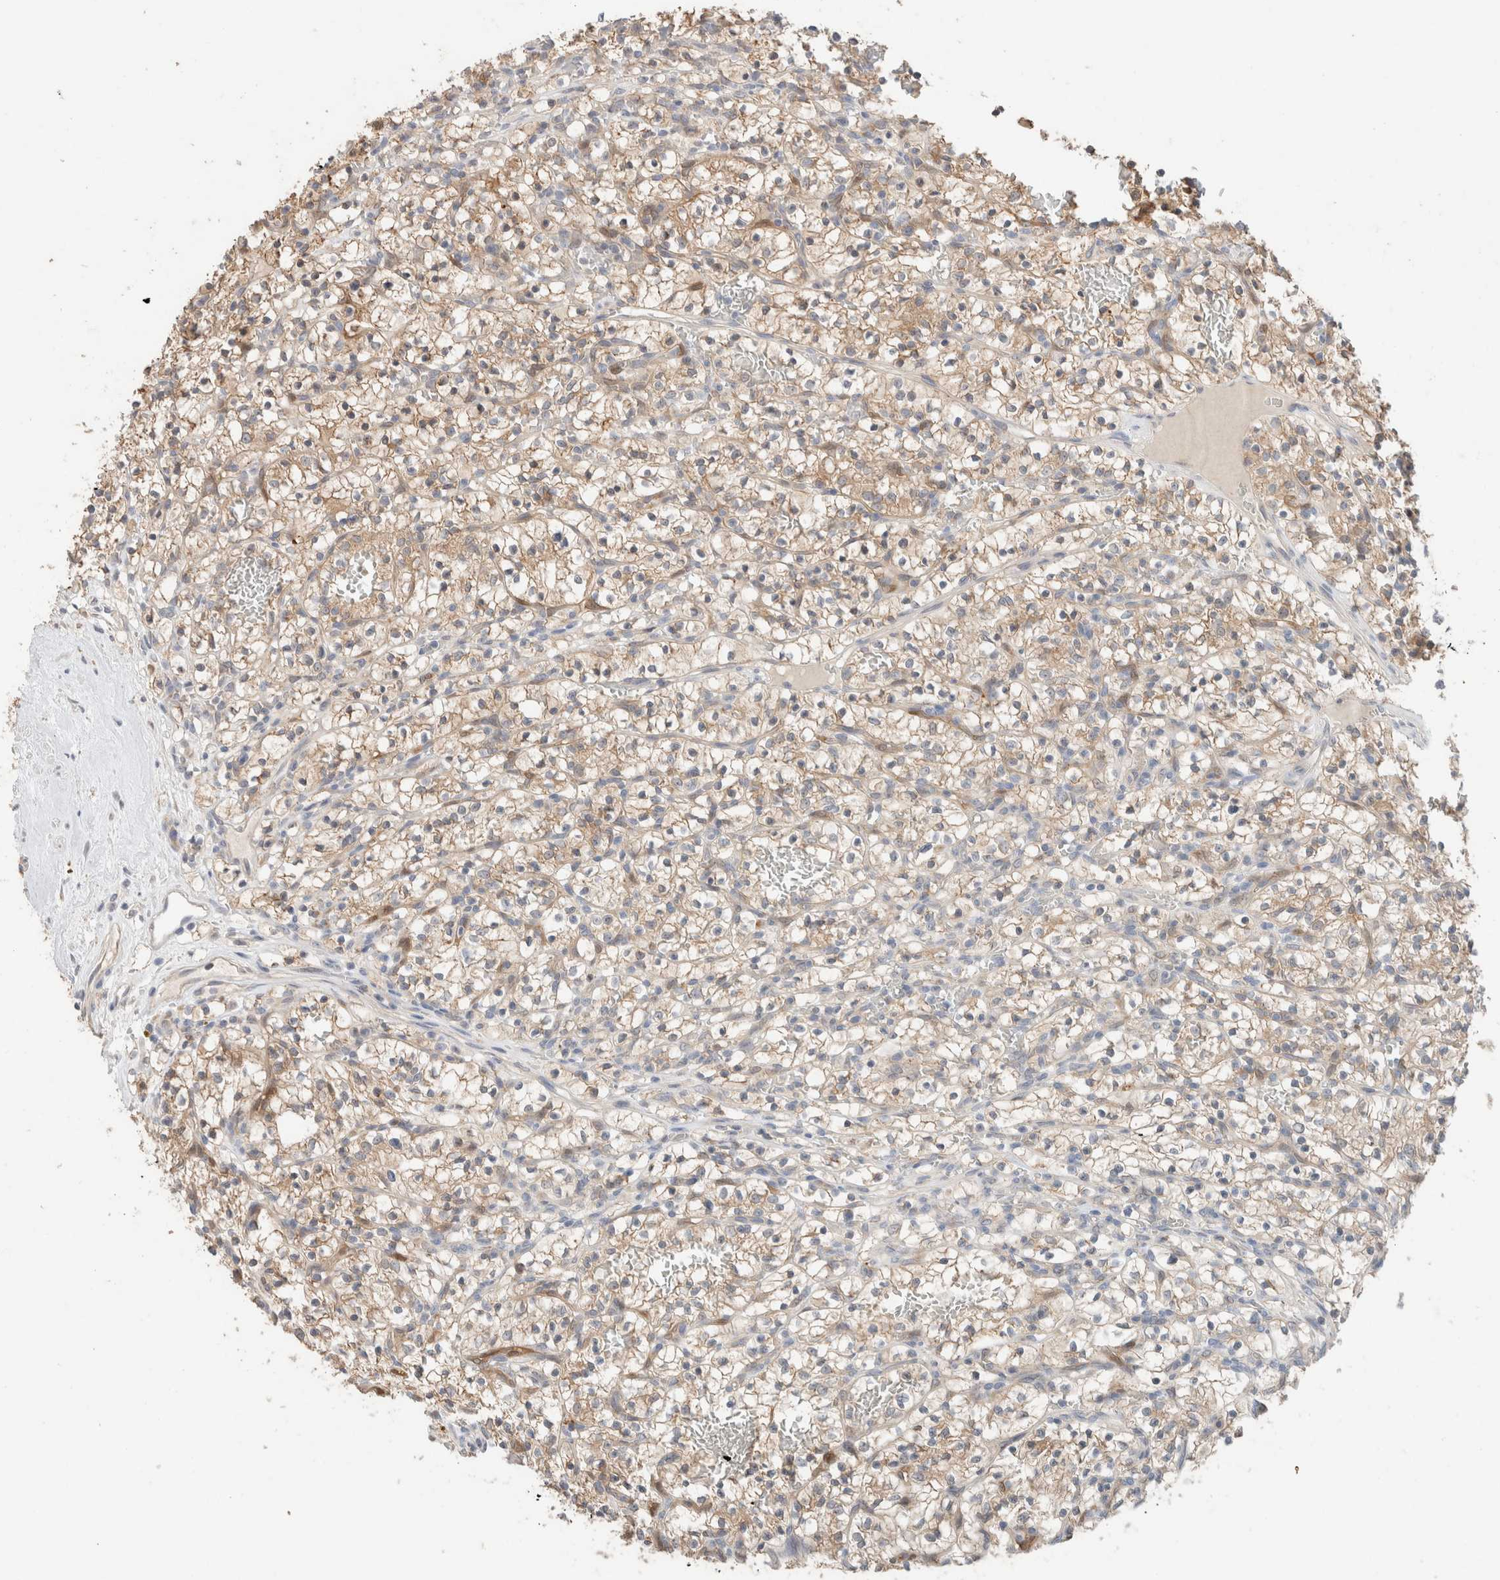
{"staining": {"intensity": "weak", "quantity": ">75%", "location": "cytoplasmic/membranous"}, "tissue": "renal cancer", "cell_type": "Tumor cells", "image_type": "cancer", "snomed": [{"axis": "morphology", "description": "Adenocarcinoma, NOS"}, {"axis": "topography", "description": "Kidney"}], "caption": "Immunohistochemistry (IHC) of renal cancer reveals low levels of weak cytoplasmic/membranous expression in about >75% of tumor cells. The staining was performed using DAB (3,3'-diaminobenzidine), with brown indicating positive protein expression. Nuclei are stained blue with hematoxylin.", "gene": "CA13", "patient": {"sex": "female", "age": 57}}